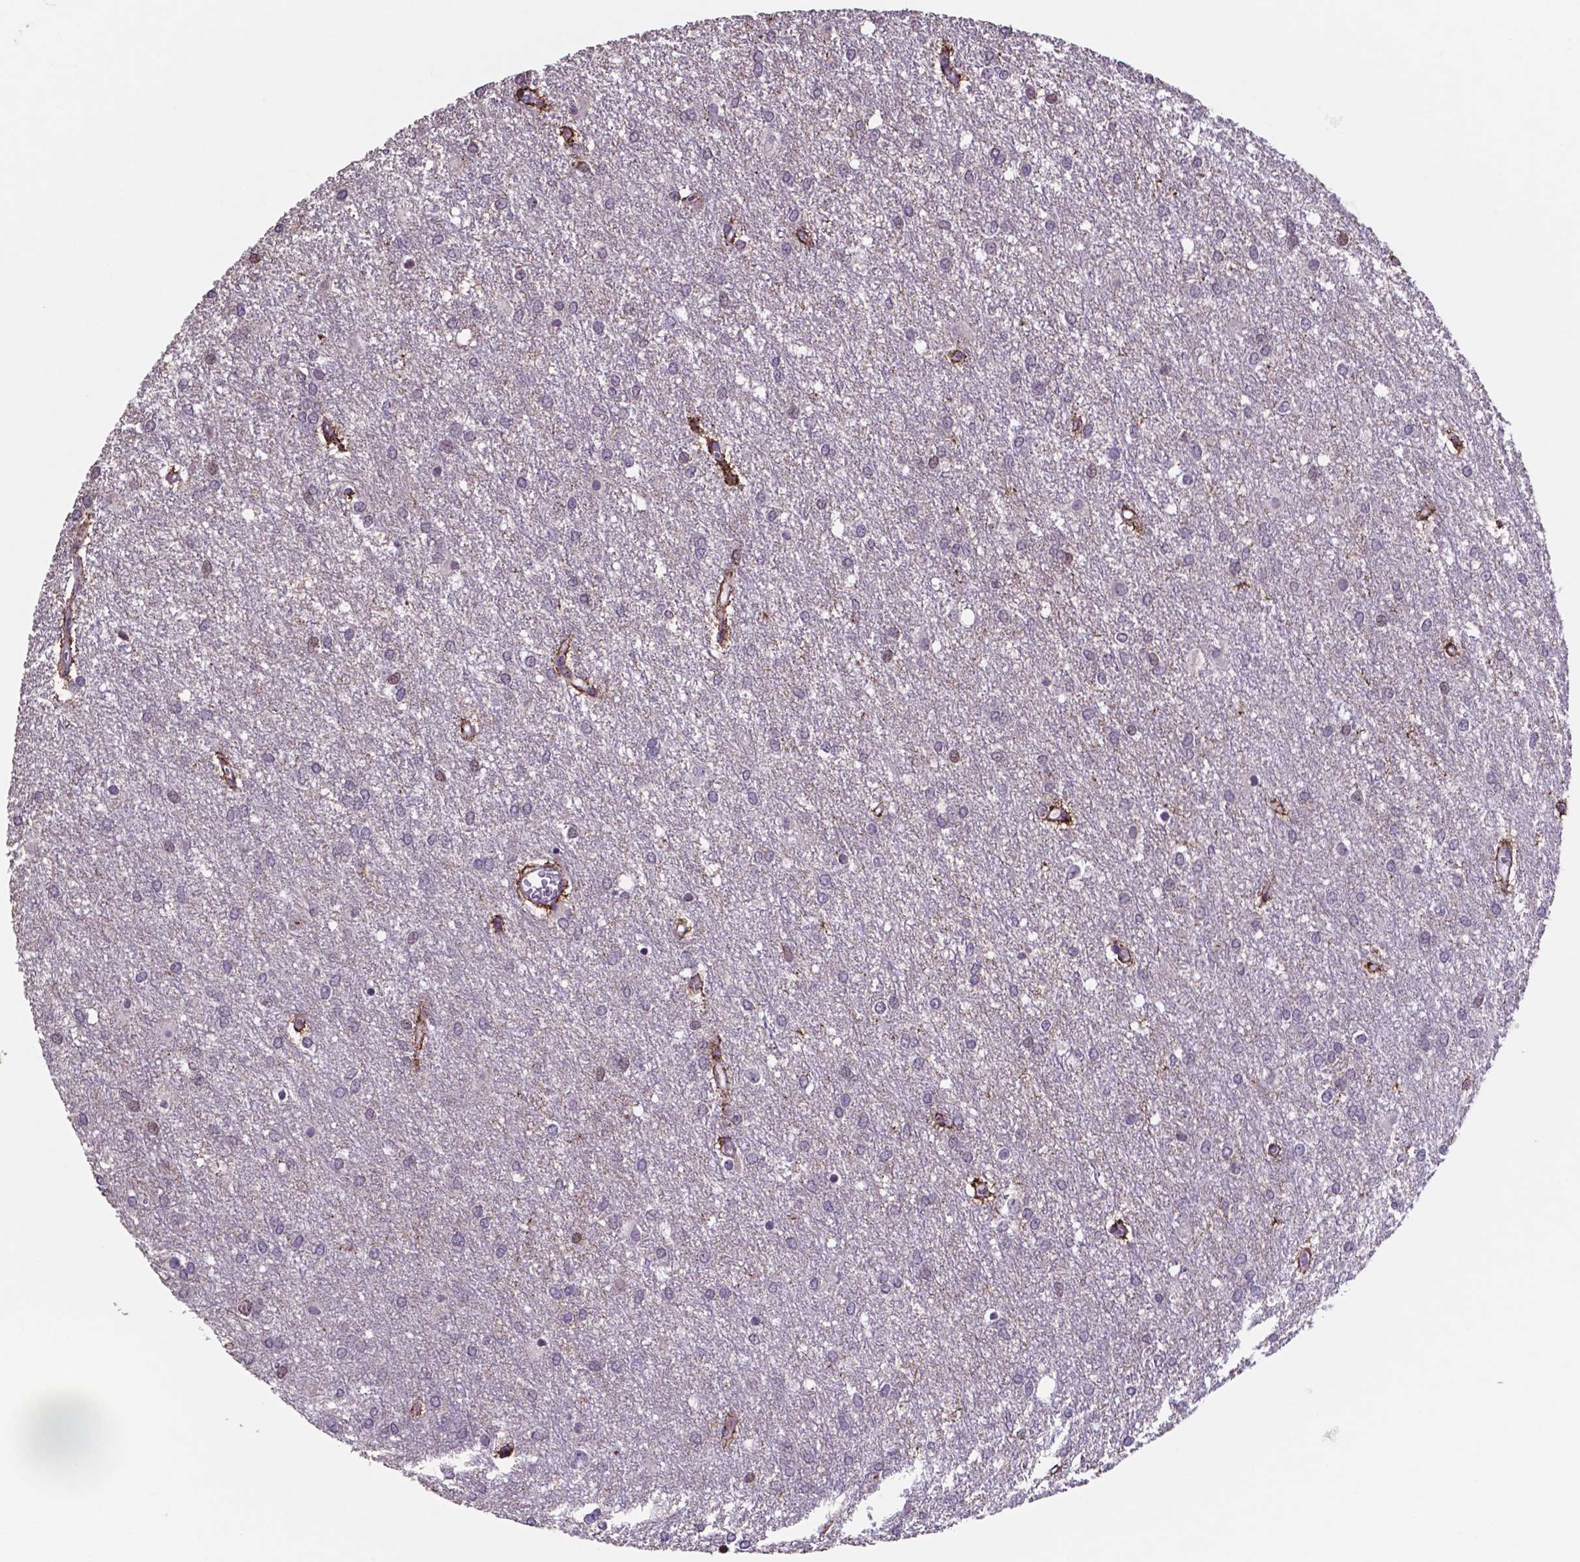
{"staining": {"intensity": "negative", "quantity": "none", "location": "none"}, "tissue": "glioma", "cell_type": "Tumor cells", "image_type": "cancer", "snomed": [{"axis": "morphology", "description": "Glioma, malignant, High grade"}, {"axis": "topography", "description": "Brain"}], "caption": "The photomicrograph reveals no staining of tumor cells in glioma.", "gene": "MLC1", "patient": {"sex": "female", "age": 61}}